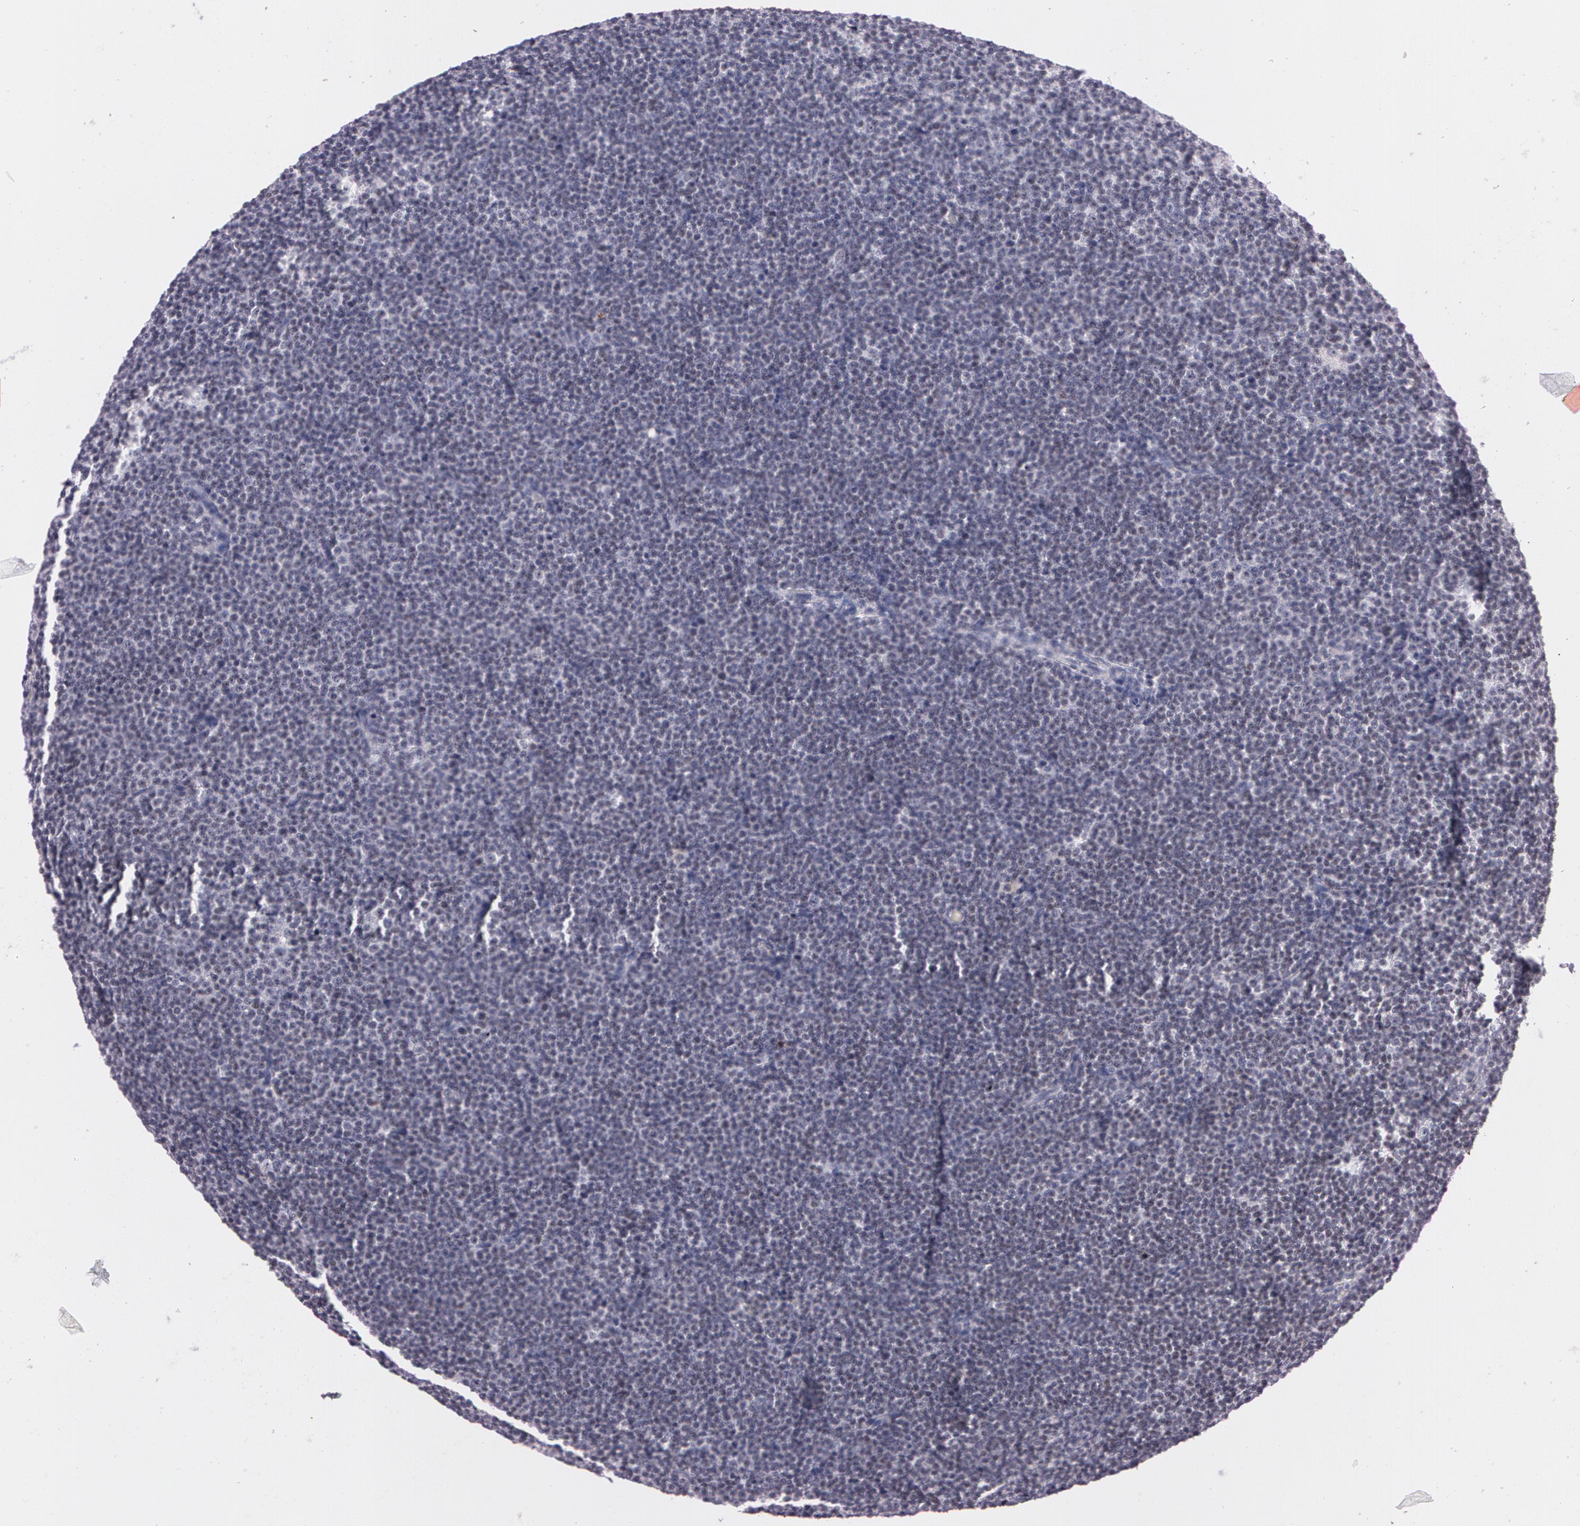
{"staining": {"intensity": "negative", "quantity": "none", "location": "none"}, "tissue": "lymphoma", "cell_type": "Tumor cells", "image_type": "cancer", "snomed": [{"axis": "morphology", "description": "Malignant lymphoma, non-Hodgkin's type, Low grade"}, {"axis": "topography", "description": "Lymph node"}], "caption": "An immunohistochemistry image of low-grade malignant lymphoma, non-Hodgkin's type is shown. There is no staining in tumor cells of low-grade malignant lymphoma, non-Hodgkin's type. (Stains: DAB (3,3'-diaminobenzidine) IHC with hematoxylin counter stain, Microscopy: brightfield microscopy at high magnification).", "gene": "FBL", "patient": {"sex": "female", "age": 69}}